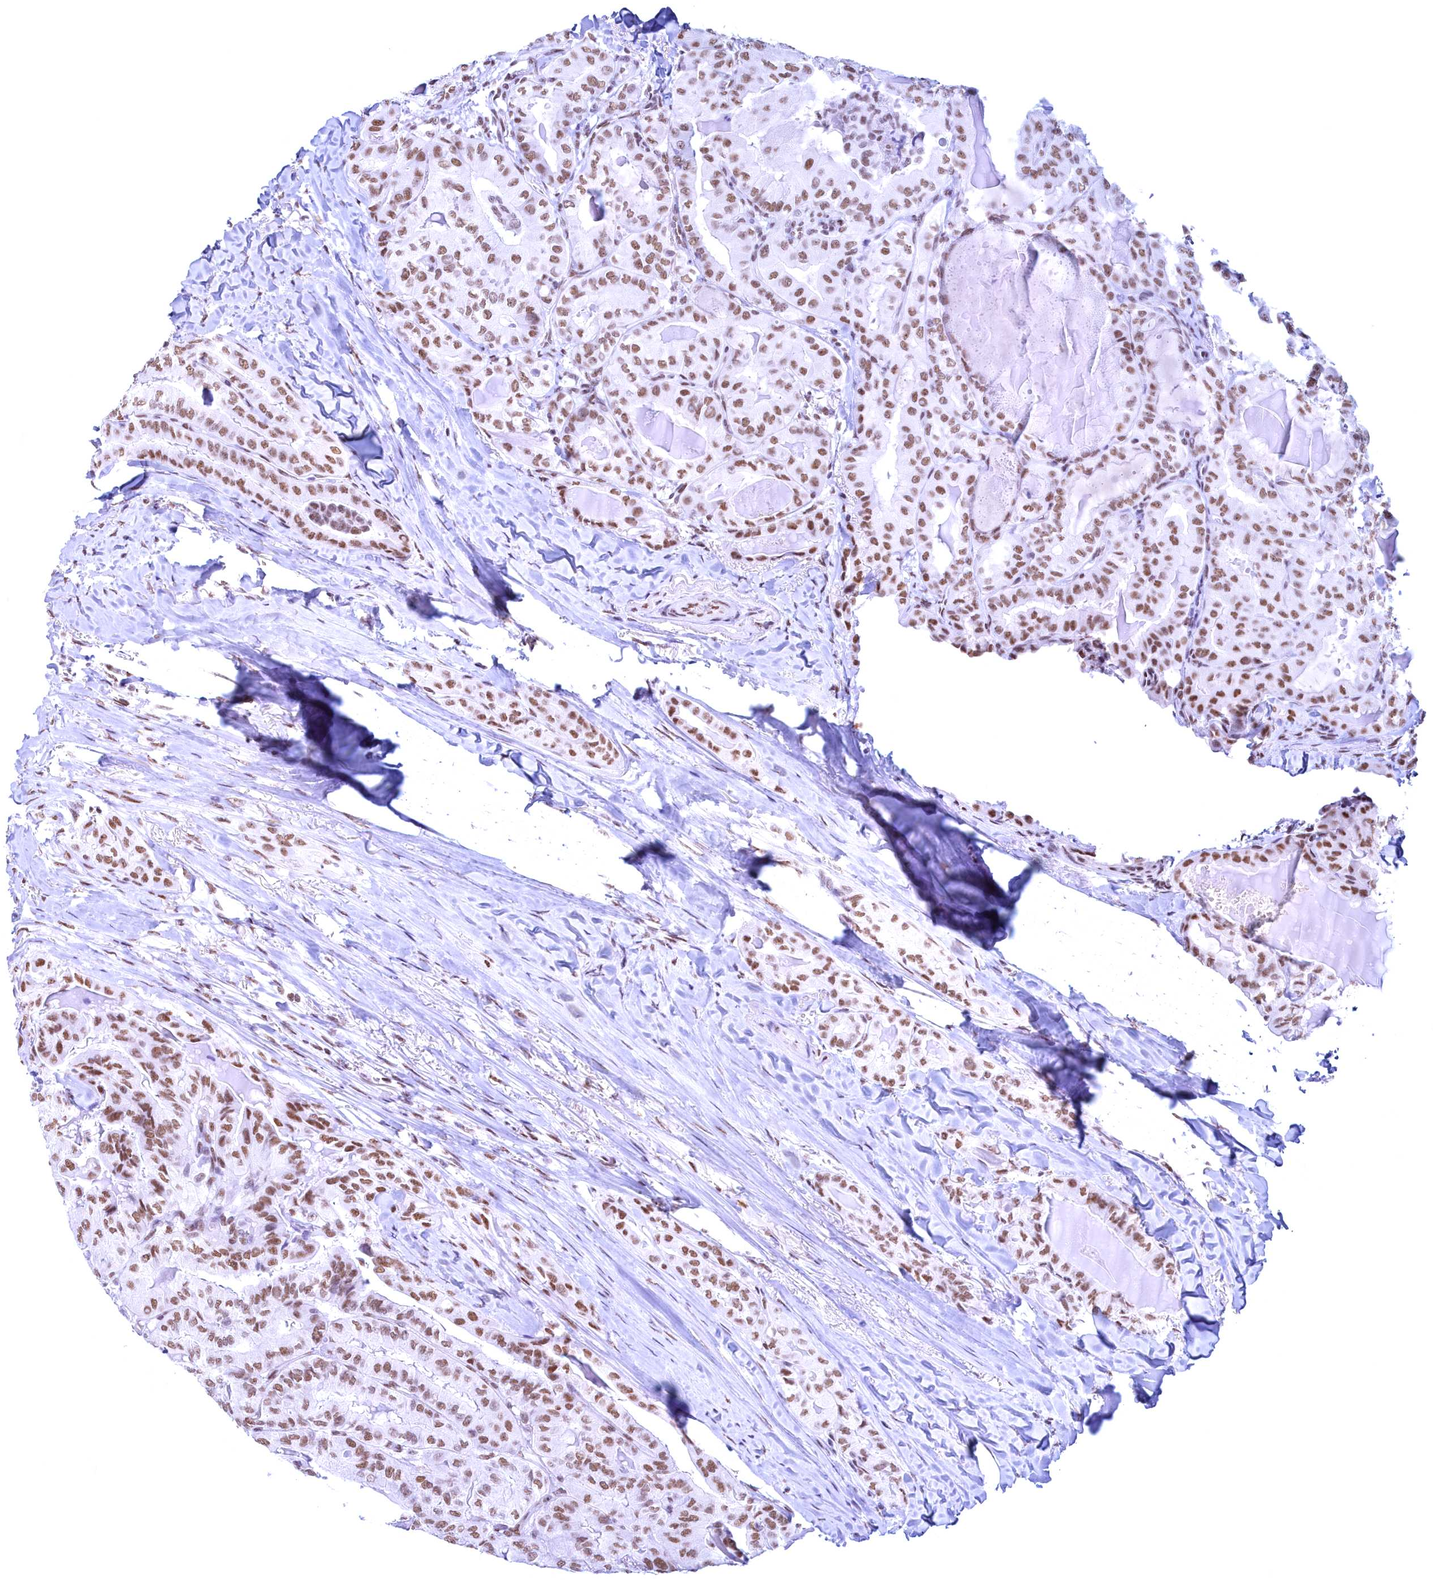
{"staining": {"intensity": "moderate", "quantity": ">75%", "location": "nuclear"}, "tissue": "thyroid cancer", "cell_type": "Tumor cells", "image_type": "cancer", "snomed": [{"axis": "morphology", "description": "Papillary adenocarcinoma, NOS"}, {"axis": "topography", "description": "Thyroid gland"}], "caption": "Tumor cells exhibit medium levels of moderate nuclear positivity in about >75% of cells in thyroid cancer (papillary adenocarcinoma).", "gene": "CDC26", "patient": {"sex": "female", "age": 68}}